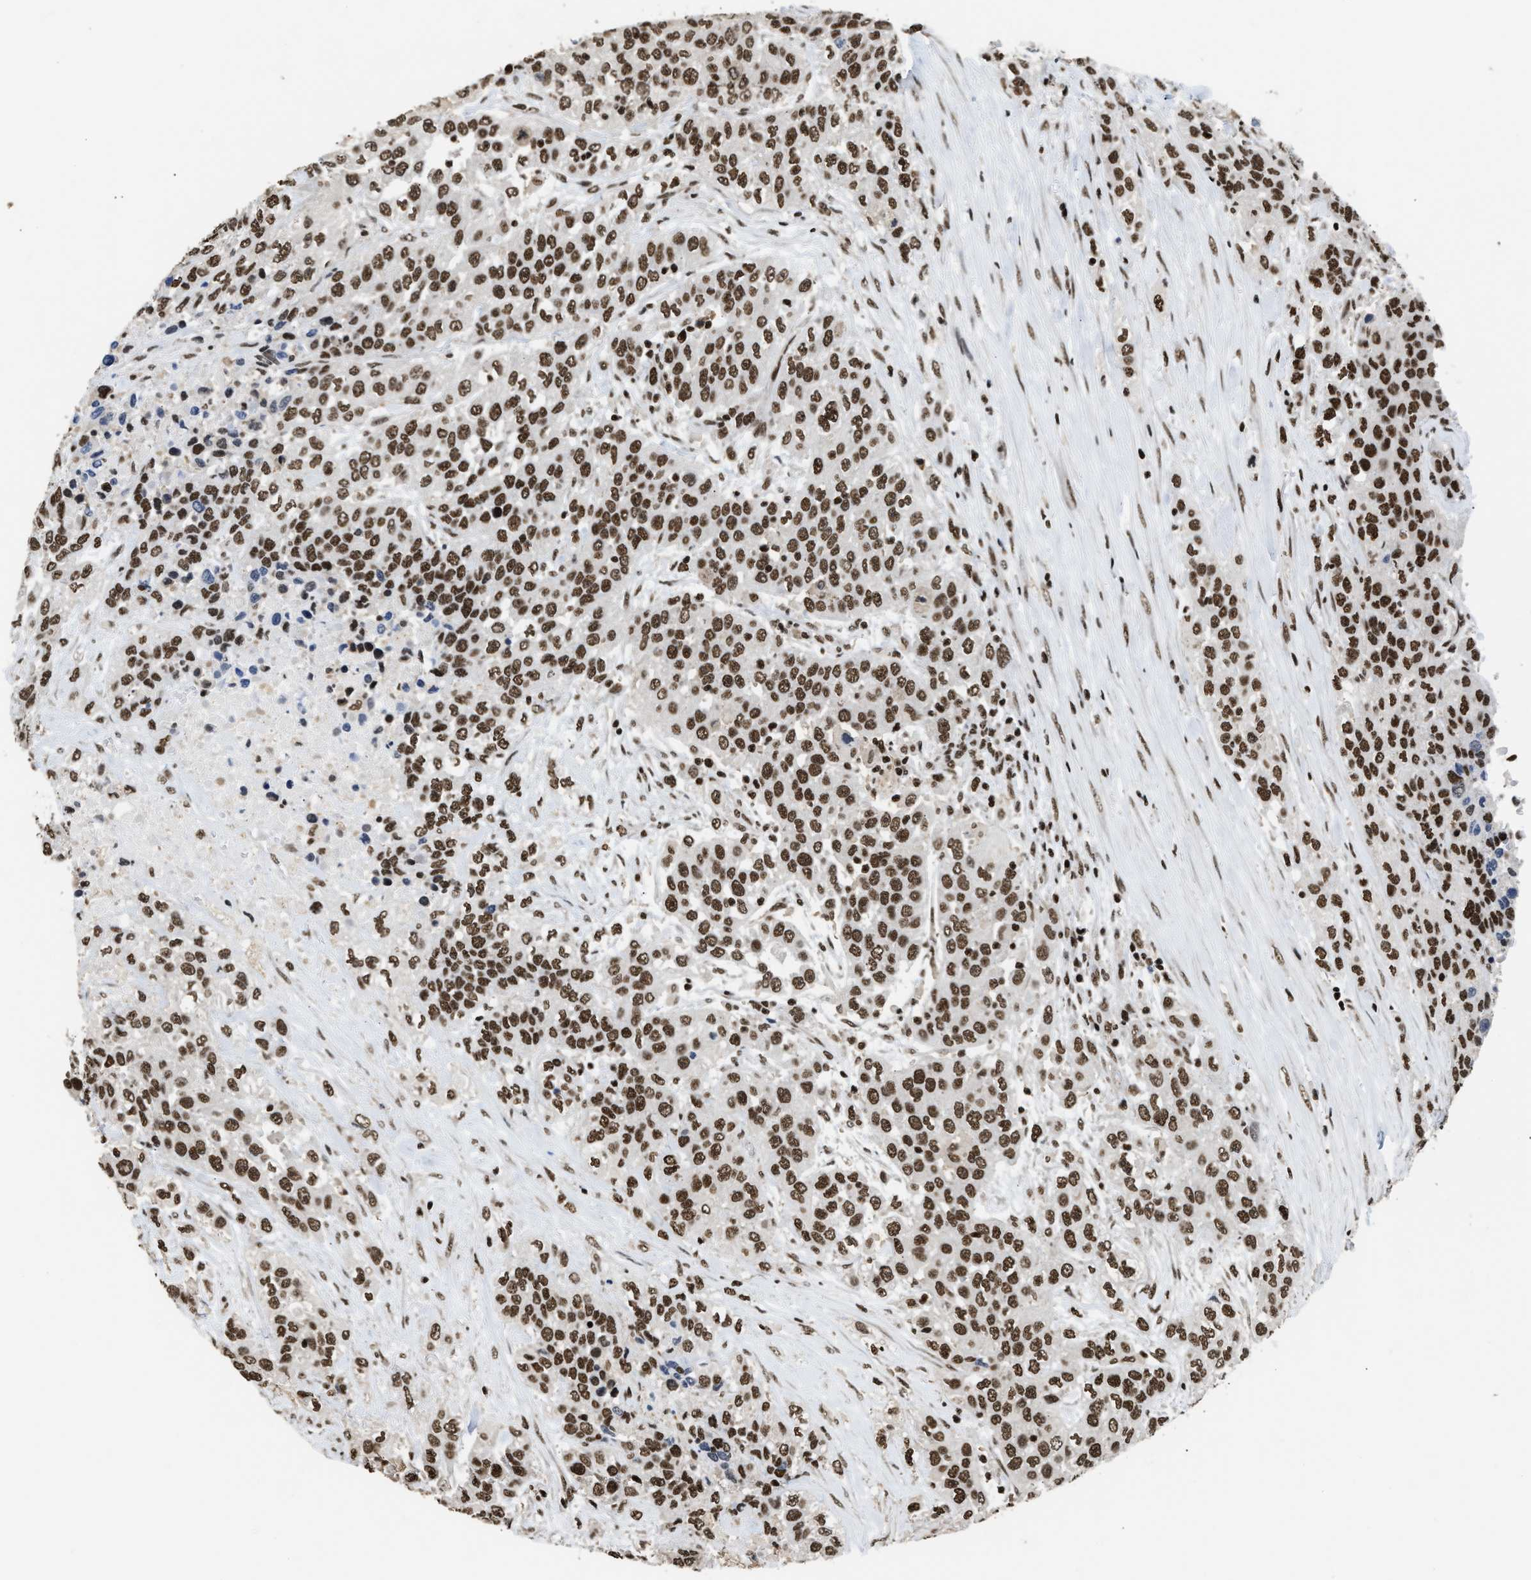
{"staining": {"intensity": "strong", "quantity": ">75%", "location": "nuclear"}, "tissue": "urothelial cancer", "cell_type": "Tumor cells", "image_type": "cancer", "snomed": [{"axis": "morphology", "description": "Urothelial carcinoma, High grade"}, {"axis": "topography", "description": "Urinary bladder"}], "caption": "The micrograph exhibits staining of high-grade urothelial carcinoma, revealing strong nuclear protein staining (brown color) within tumor cells.", "gene": "RAD21", "patient": {"sex": "female", "age": 80}}